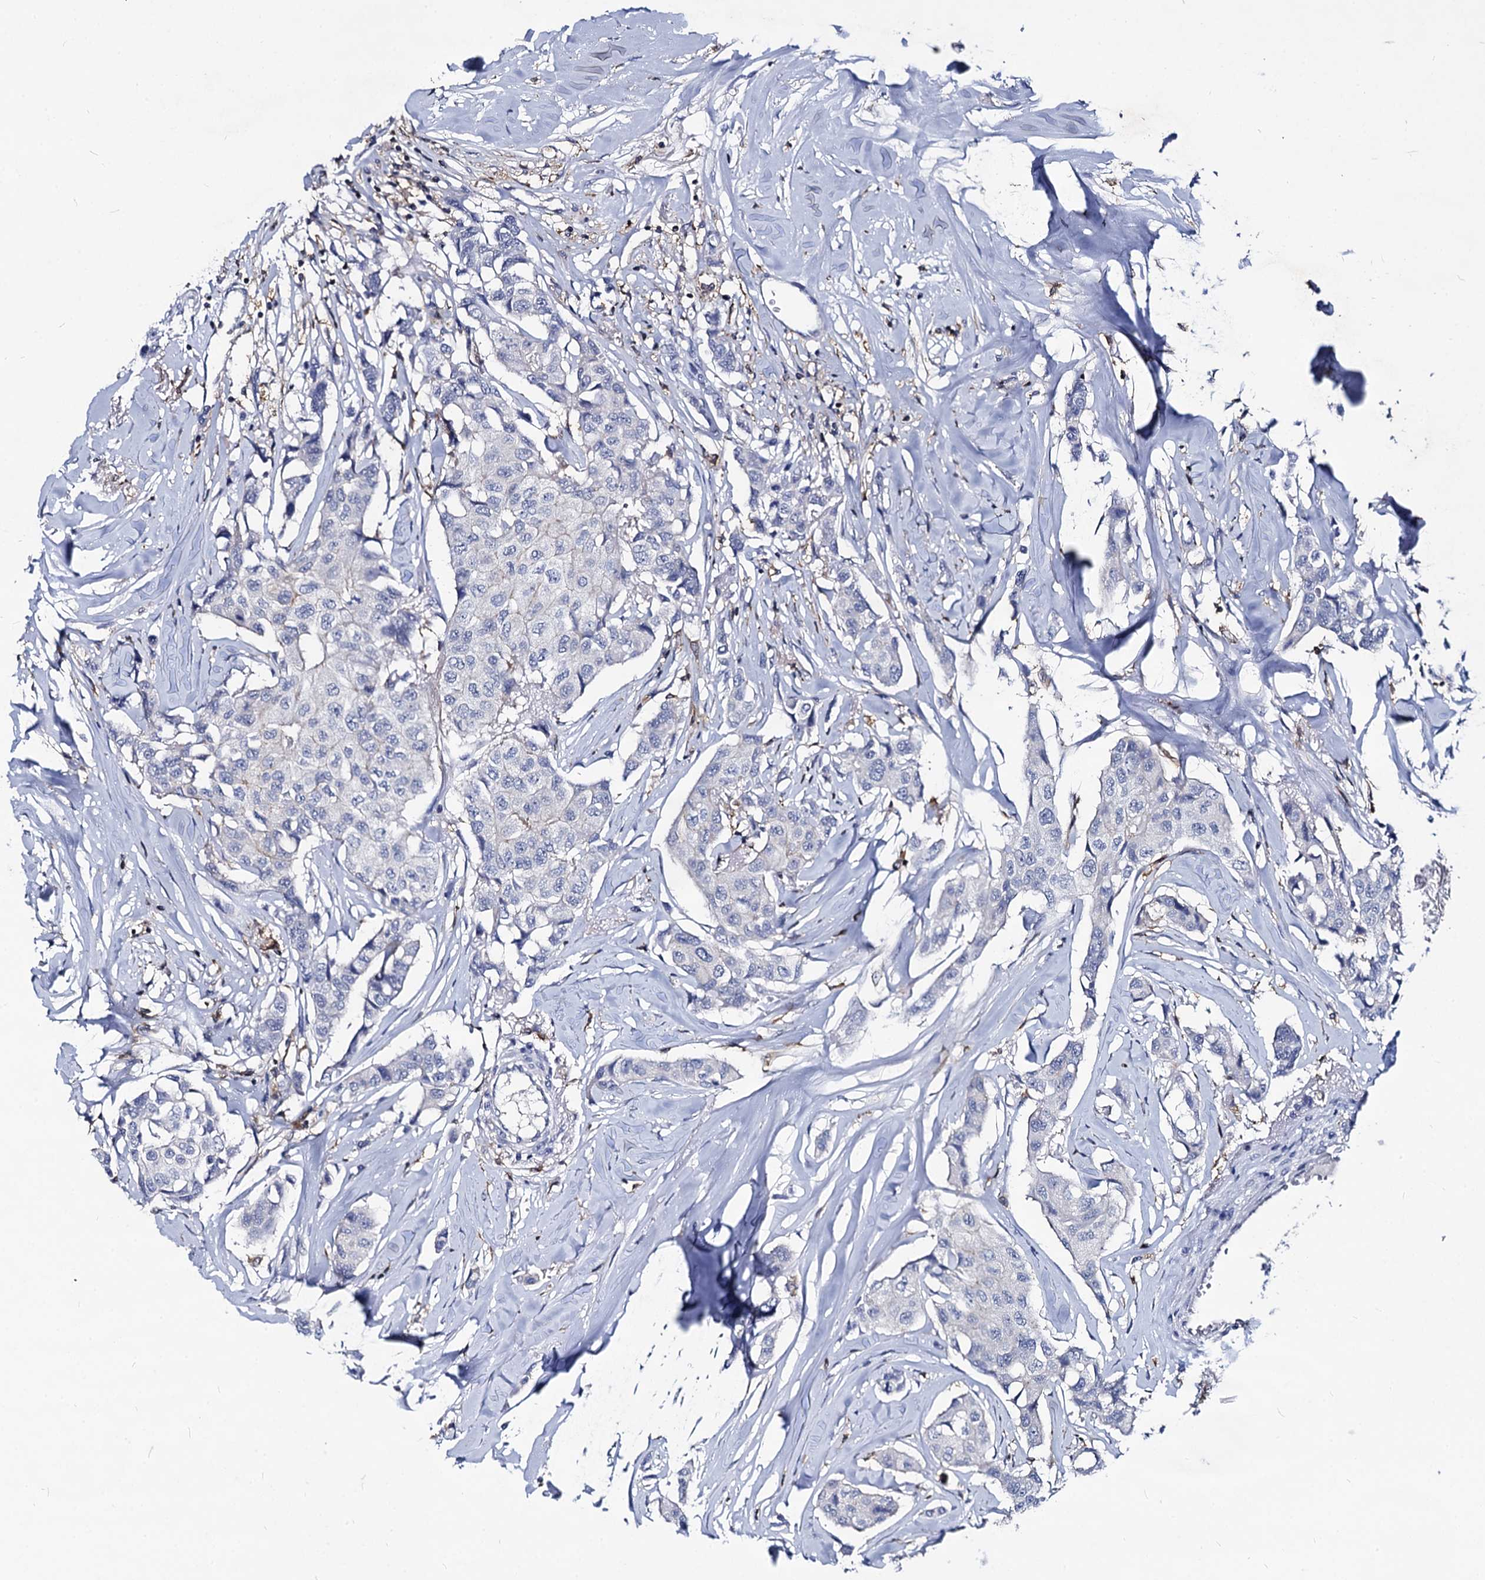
{"staining": {"intensity": "negative", "quantity": "none", "location": "none"}, "tissue": "breast cancer", "cell_type": "Tumor cells", "image_type": "cancer", "snomed": [{"axis": "morphology", "description": "Duct carcinoma"}, {"axis": "topography", "description": "Breast"}], "caption": "The immunohistochemistry micrograph has no significant expression in tumor cells of breast cancer tissue. (Stains: DAB (3,3'-diaminobenzidine) IHC with hematoxylin counter stain, Microscopy: brightfield microscopy at high magnification).", "gene": "RHOG", "patient": {"sex": "female", "age": 80}}